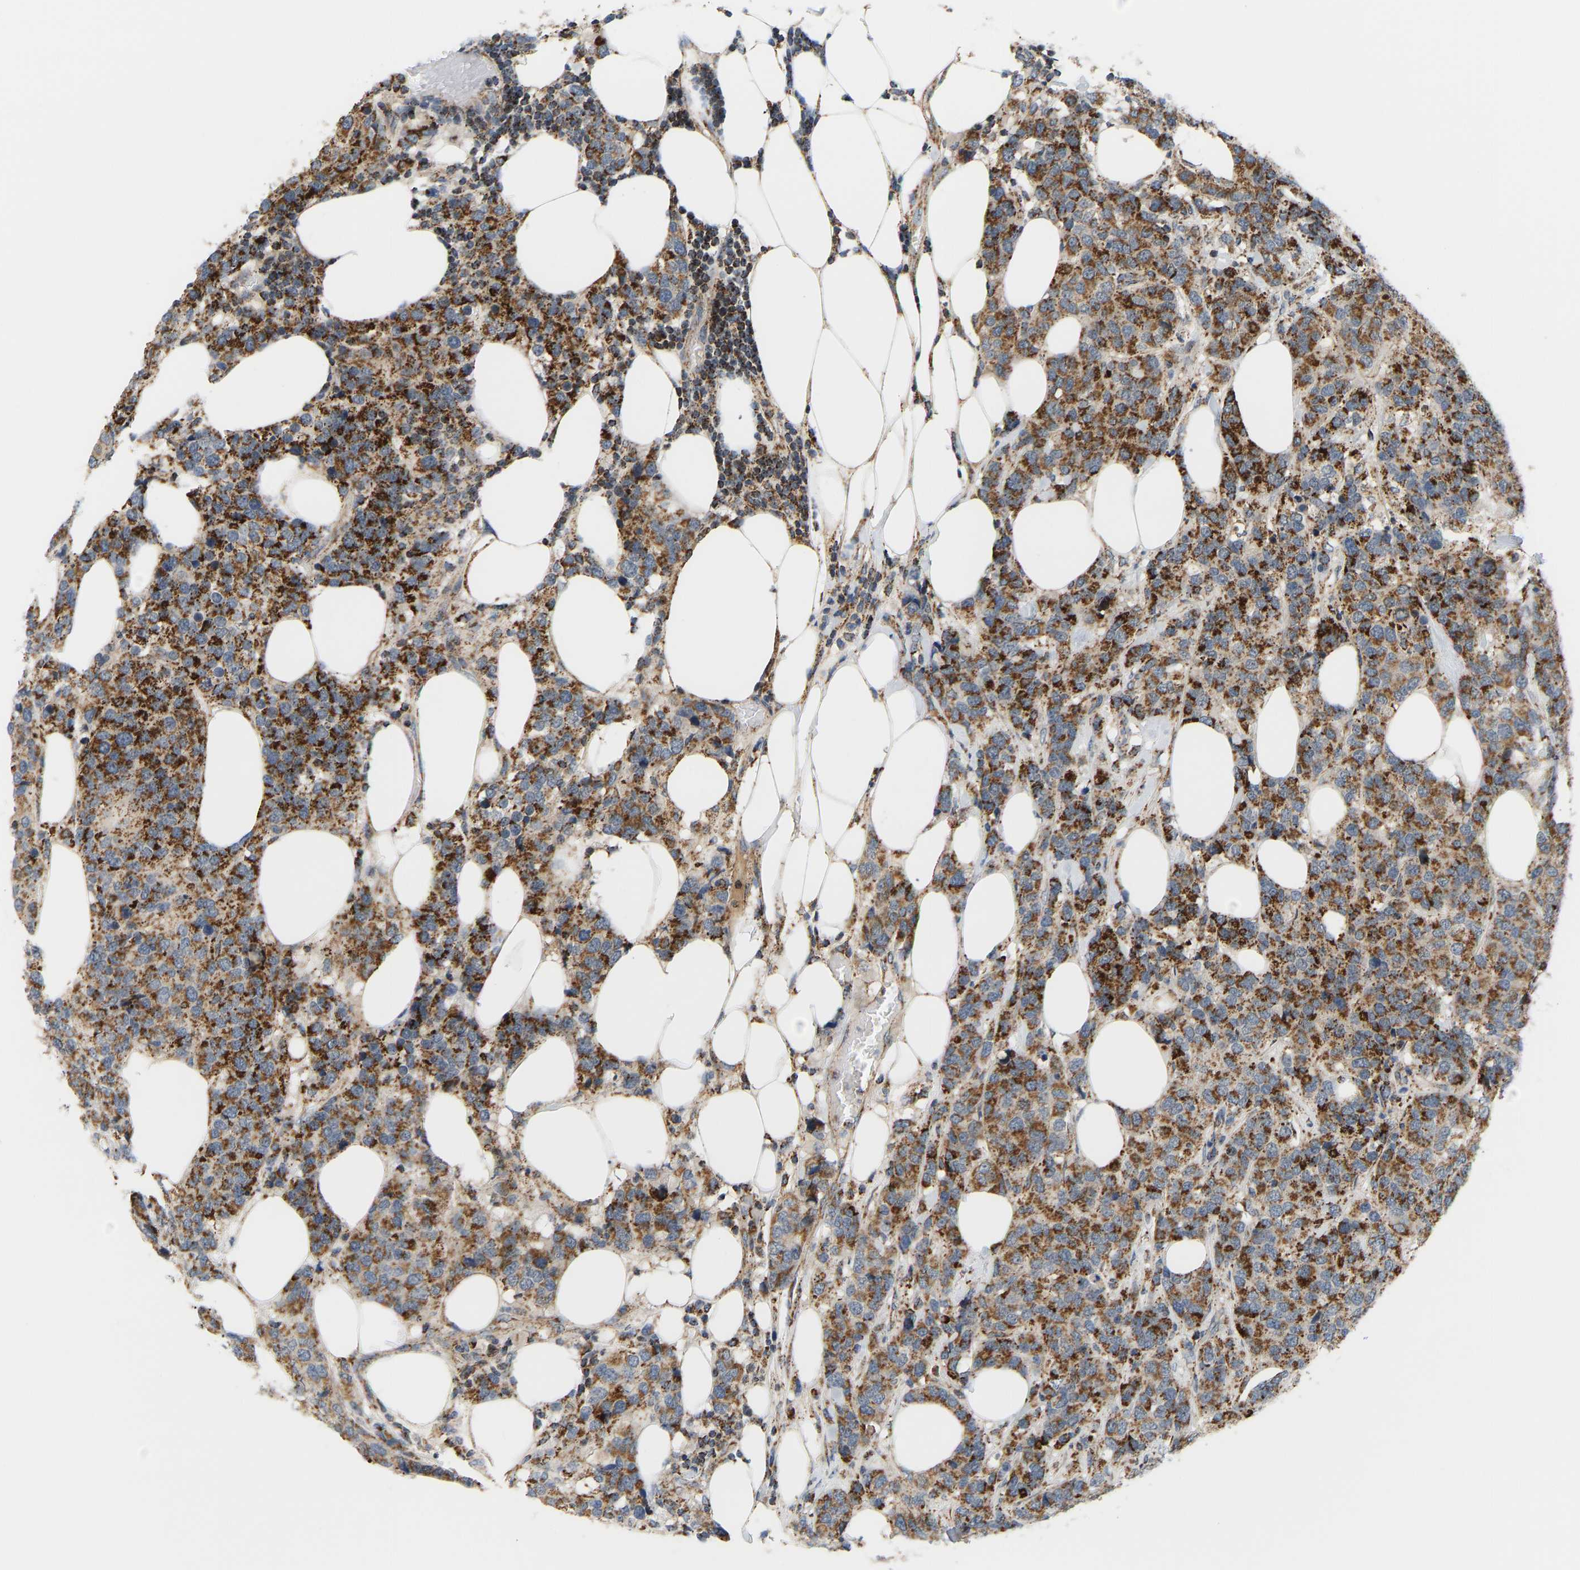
{"staining": {"intensity": "strong", "quantity": ">75%", "location": "cytoplasmic/membranous"}, "tissue": "breast cancer", "cell_type": "Tumor cells", "image_type": "cancer", "snomed": [{"axis": "morphology", "description": "Lobular carcinoma"}, {"axis": "topography", "description": "Breast"}], "caption": "Breast cancer tissue demonstrates strong cytoplasmic/membranous staining in about >75% of tumor cells, visualized by immunohistochemistry. The staining is performed using DAB brown chromogen to label protein expression. The nuclei are counter-stained blue using hematoxylin.", "gene": "GPSM2", "patient": {"sex": "female", "age": 59}}